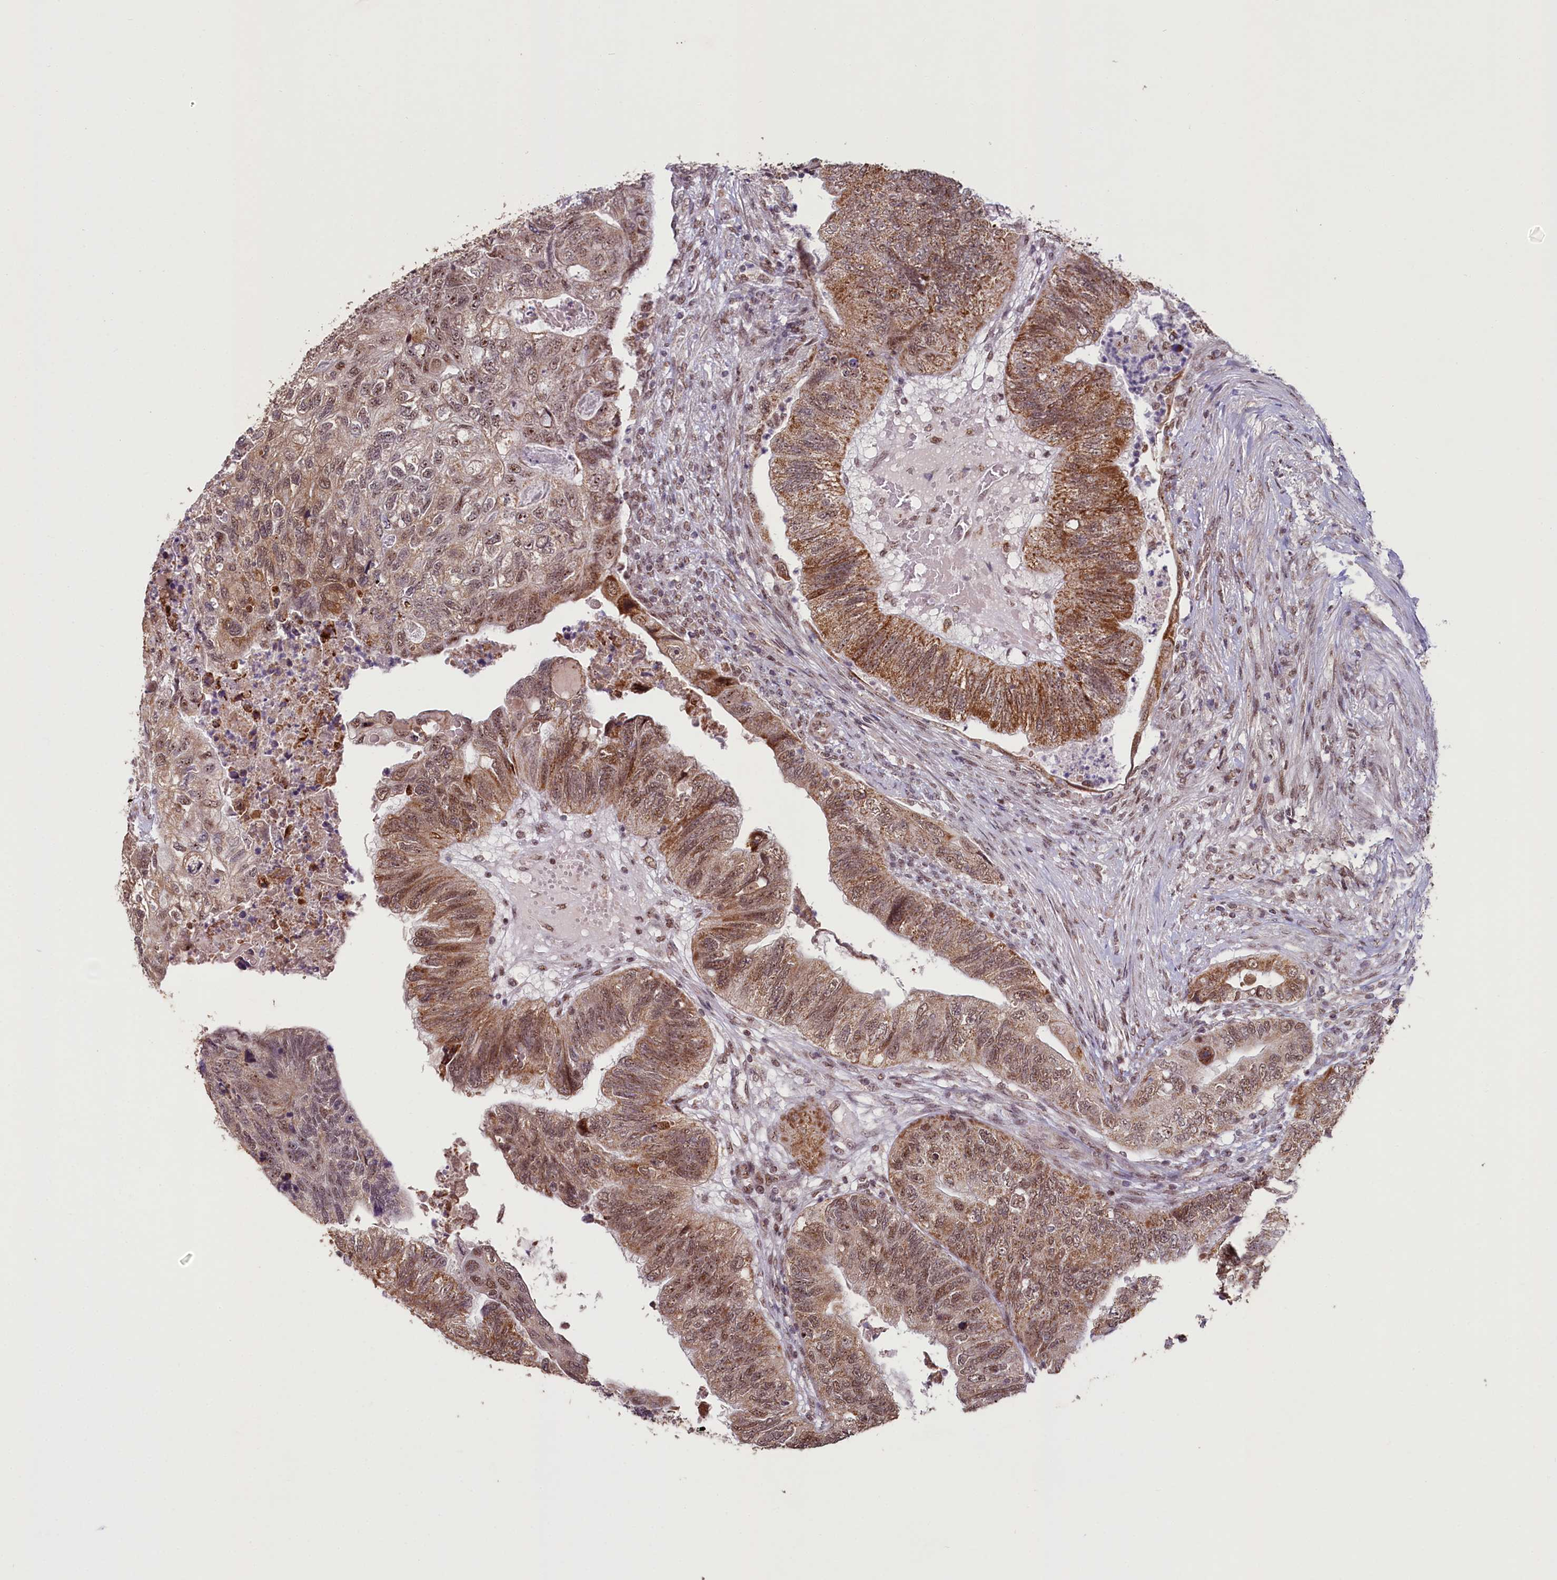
{"staining": {"intensity": "moderate", "quantity": ">75%", "location": "cytoplasmic/membranous,nuclear"}, "tissue": "colorectal cancer", "cell_type": "Tumor cells", "image_type": "cancer", "snomed": [{"axis": "morphology", "description": "Adenocarcinoma, NOS"}, {"axis": "topography", "description": "Rectum"}], "caption": "Immunohistochemical staining of adenocarcinoma (colorectal) displays medium levels of moderate cytoplasmic/membranous and nuclear protein staining in about >75% of tumor cells.", "gene": "PDE6D", "patient": {"sex": "male", "age": 63}}